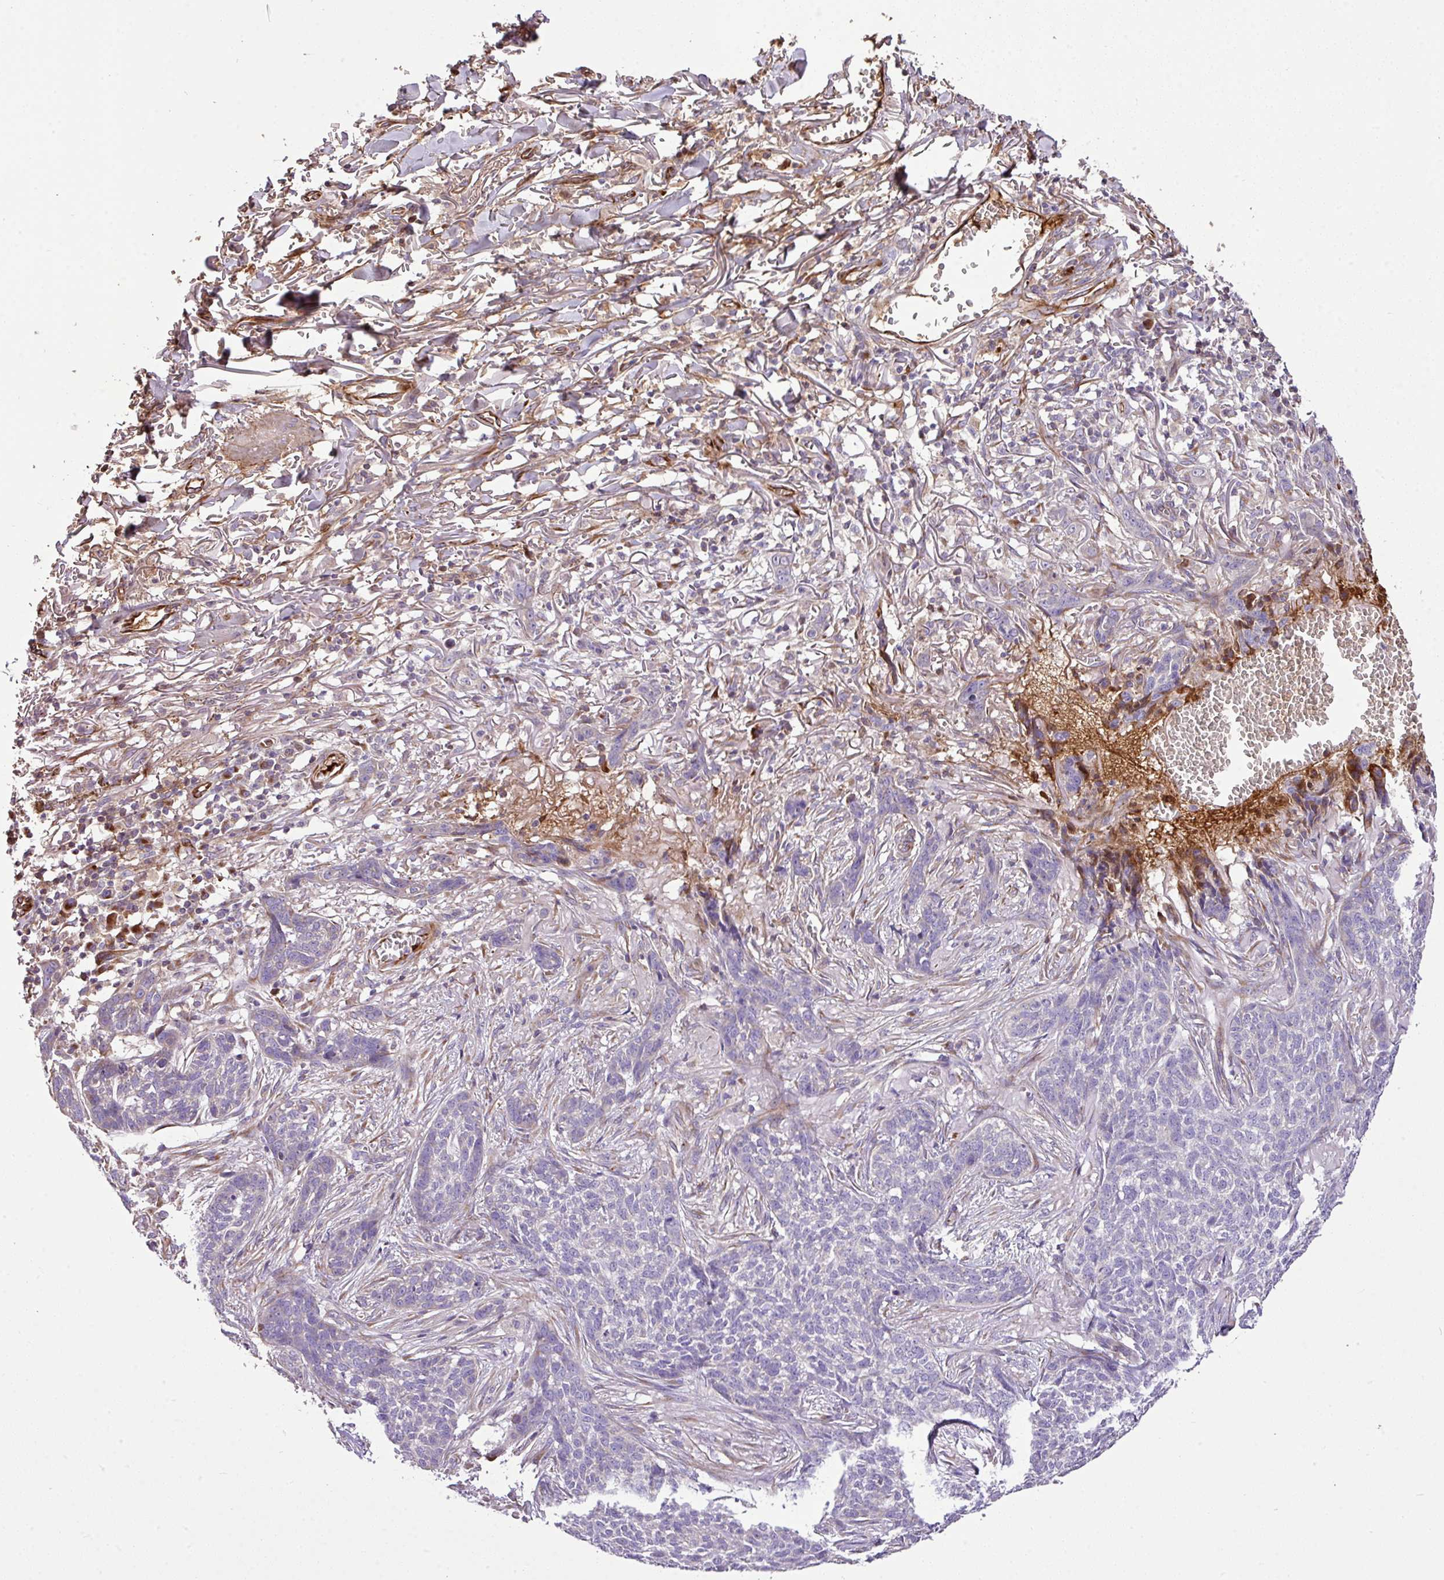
{"staining": {"intensity": "negative", "quantity": "none", "location": "none"}, "tissue": "skin cancer", "cell_type": "Tumor cells", "image_type": "cancer", "snomed": [{"axis": "morphology", "description": "Basal cell carcinoma"}, {"axis": "topography", "description": "Skin"}], "caption": "An IHC photomicrograph of skin cancer (basal cell carcinoma) is shown. There is no staining in tumor cells of skin cancer (basal cell carcinoma).", "gene": "CTXN2", "patient": {"sex": "male", "age": 85}}